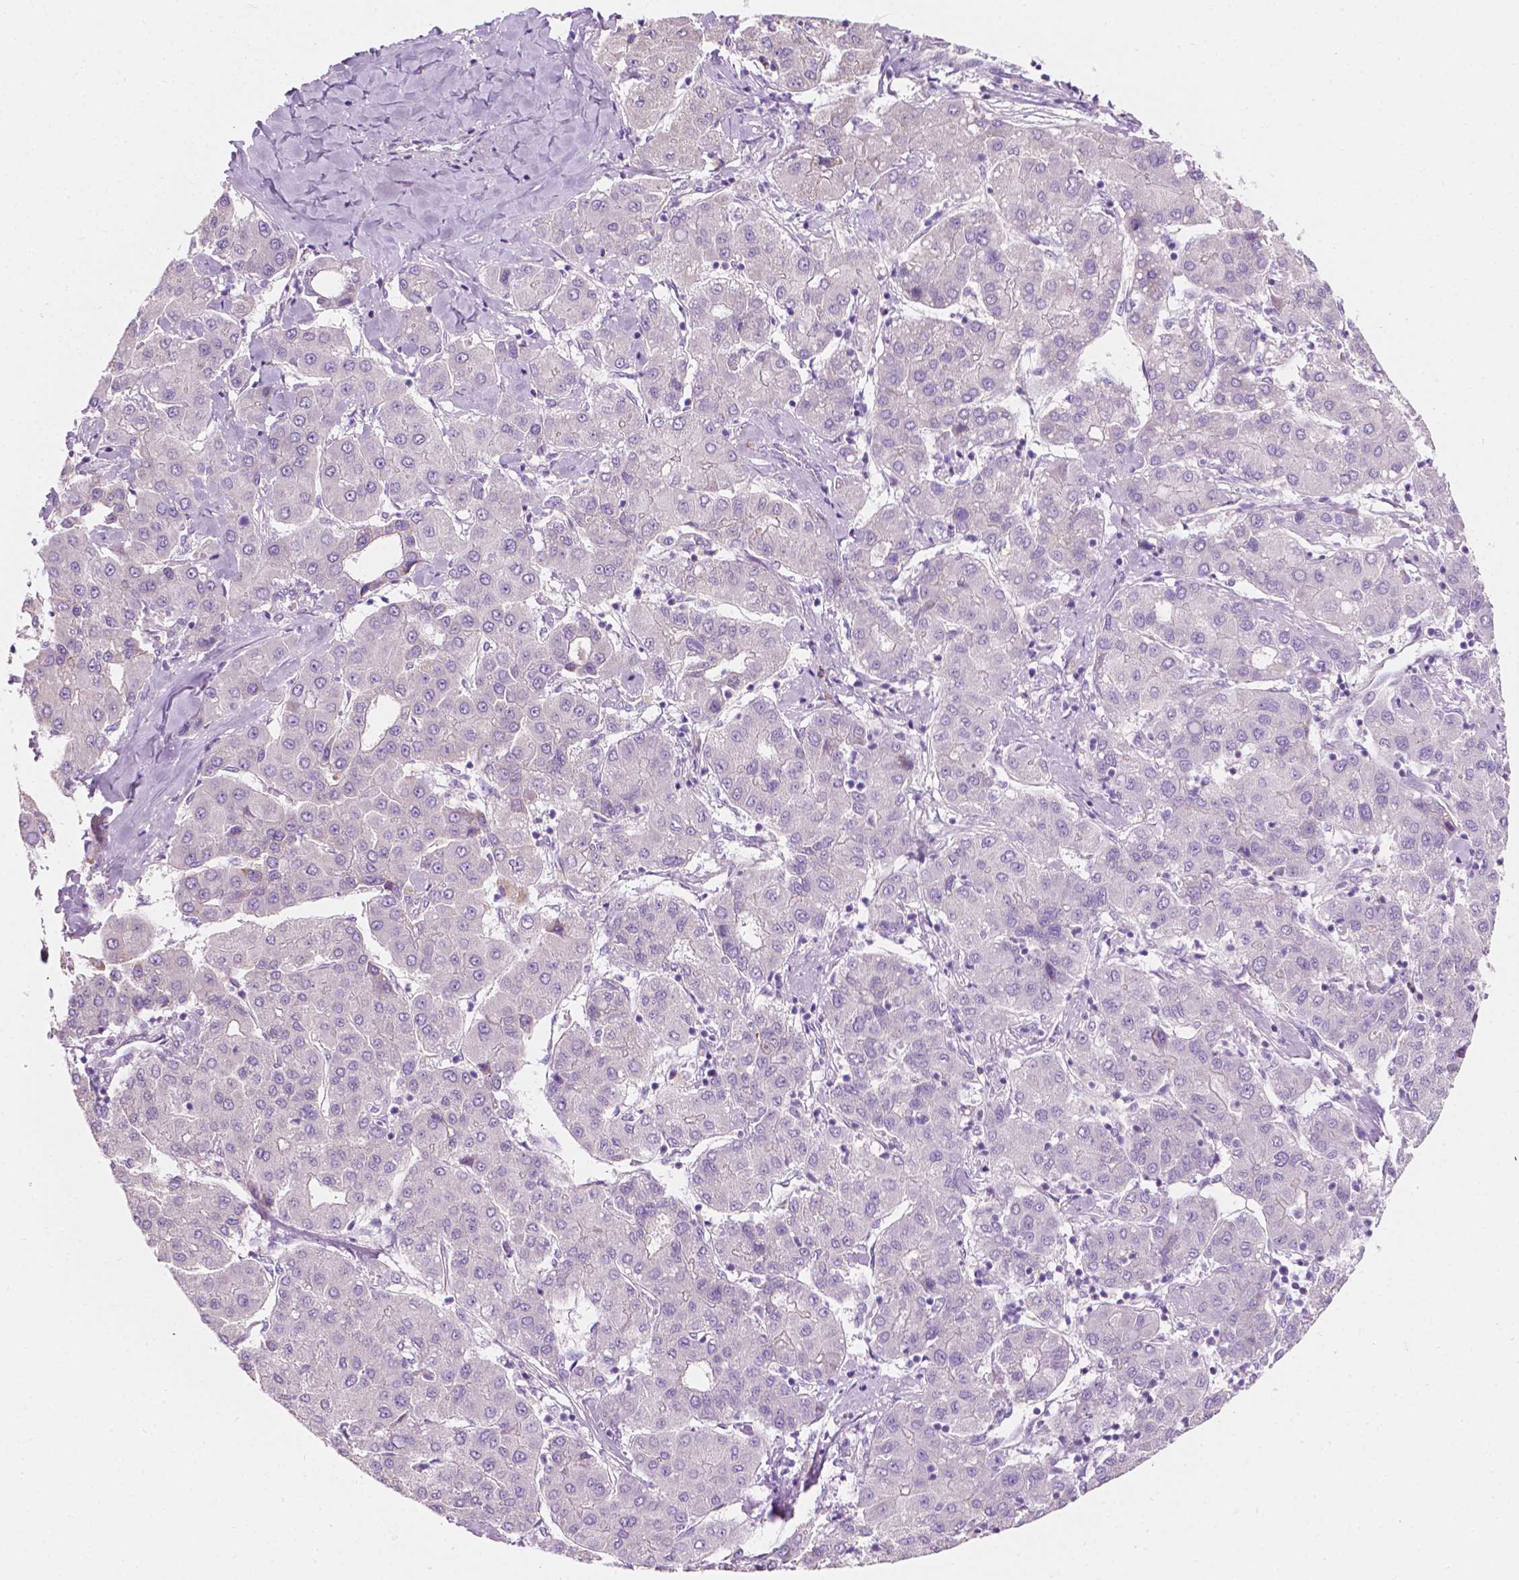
{"staining": {"intensity": "negative", "quantity": "none", "location": "none"}, "tissue": "liver cancer", "cell_type": "Tumor cells", "image_type": "cancer", "snomed": [{"axis": "morphology", "description": "Carcinoma, Hepatocellular, NOS"}, {"axis": "topography", "description": "Liver"}], "caption": "The image demonstrates no staining of tumor cells in liver cancer. (Stains: DAB immunohistochemistry with hematoxylin counter stain, Microscopy: brightfield microscopy at high magnification).", "gene": "NOS1AP", "patient": {"sex": "male", "age": 65}}